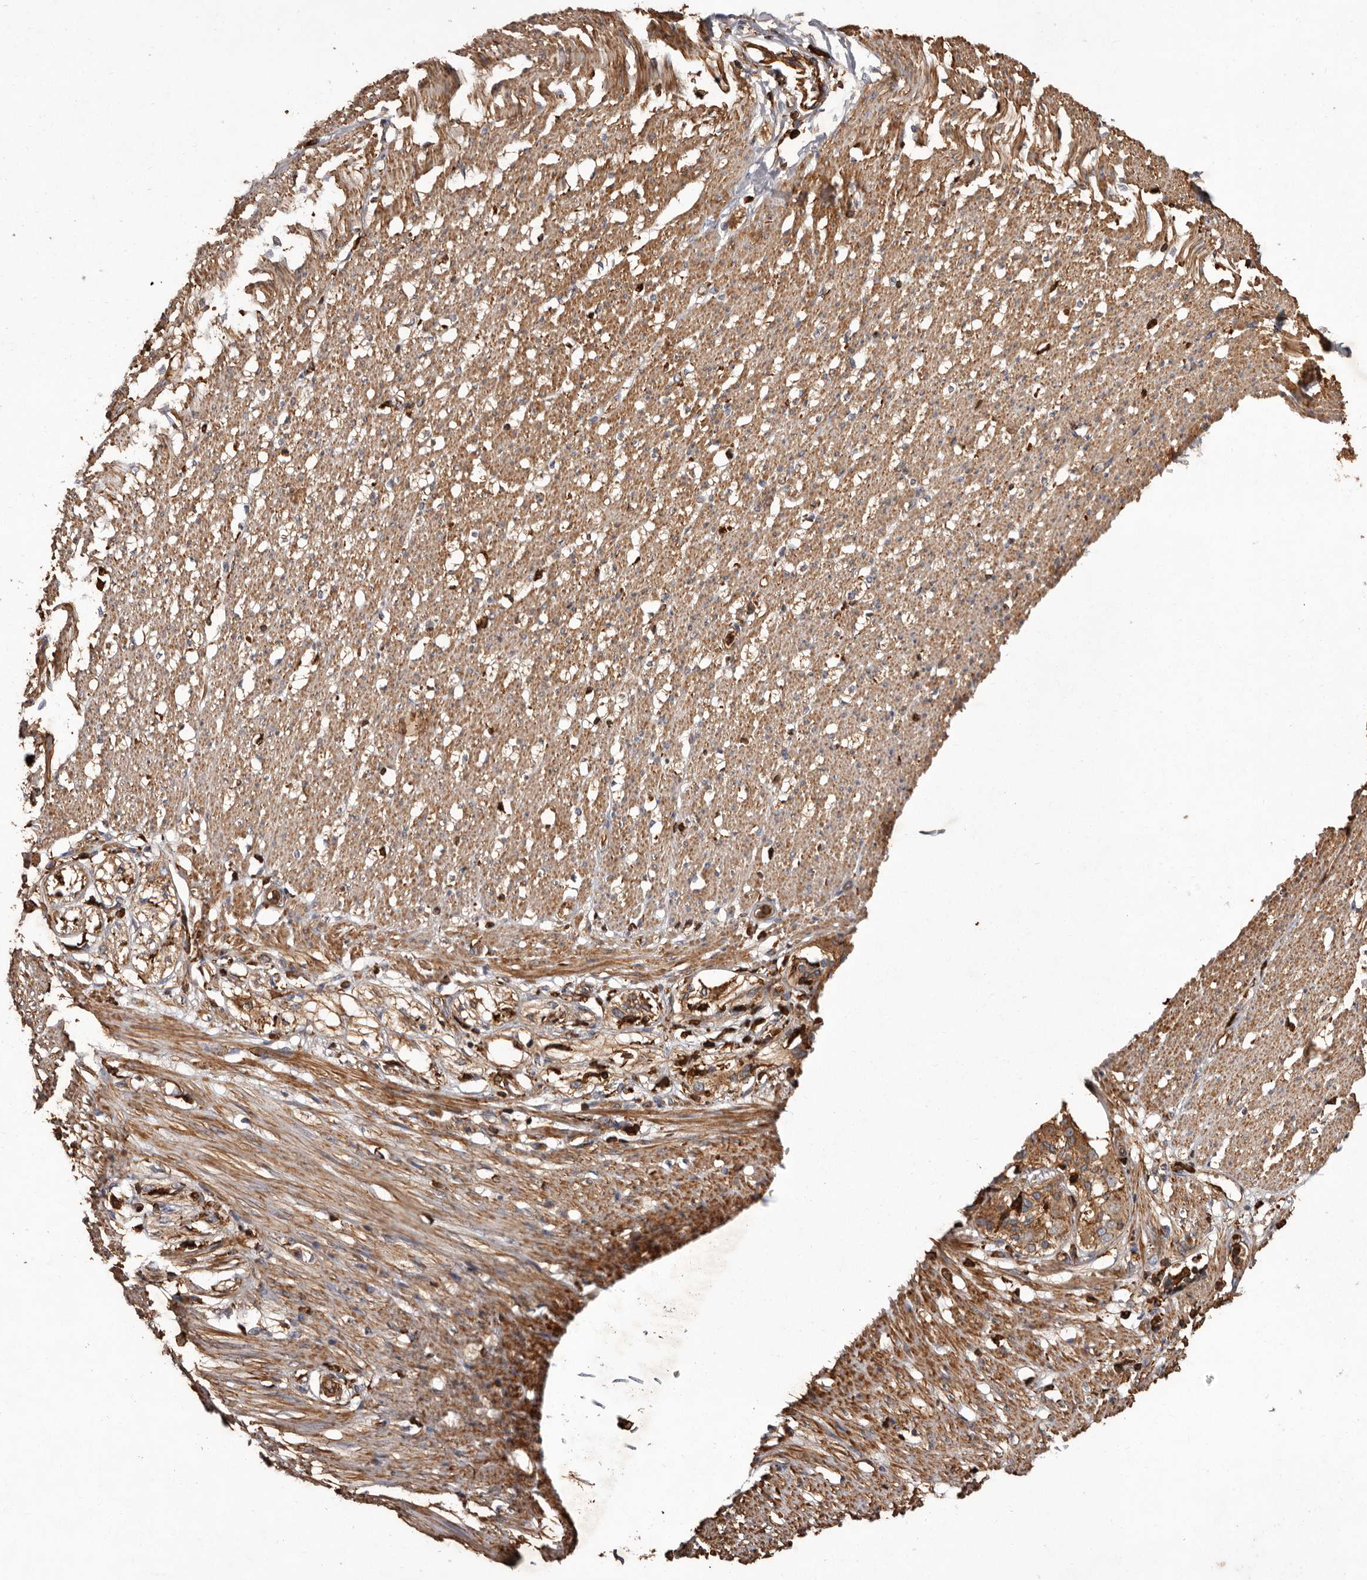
{"staining": {"intensity": "moderate", "quantity": ">75%", "location": "cytoplasmic/membranous"}, "tissue": "smooth muscle", "cell_type": "Smooth muscle cells", "image_type": "normal", "snomed": [{"axis": "morphology", "description": "Normal tissue, NOS"}, {"axis": "morphology", "description": "Adenocarcinoma, NOS"}, {"axis": "topography", "description": "Colon"}, {"axis": "topography", "description": "Peripheral nerve tissue"}], "caption": "Protein analysis of unremarkable smooth muscle displays moderate cytoplasmic/membranous staining in approximately >75% of smooth muscle cells. (DAB IHC, brown staining for protein, blue staining for nuclei).", "gene": "COQ8B", "patient": {"sex": "male", "age": 14}}